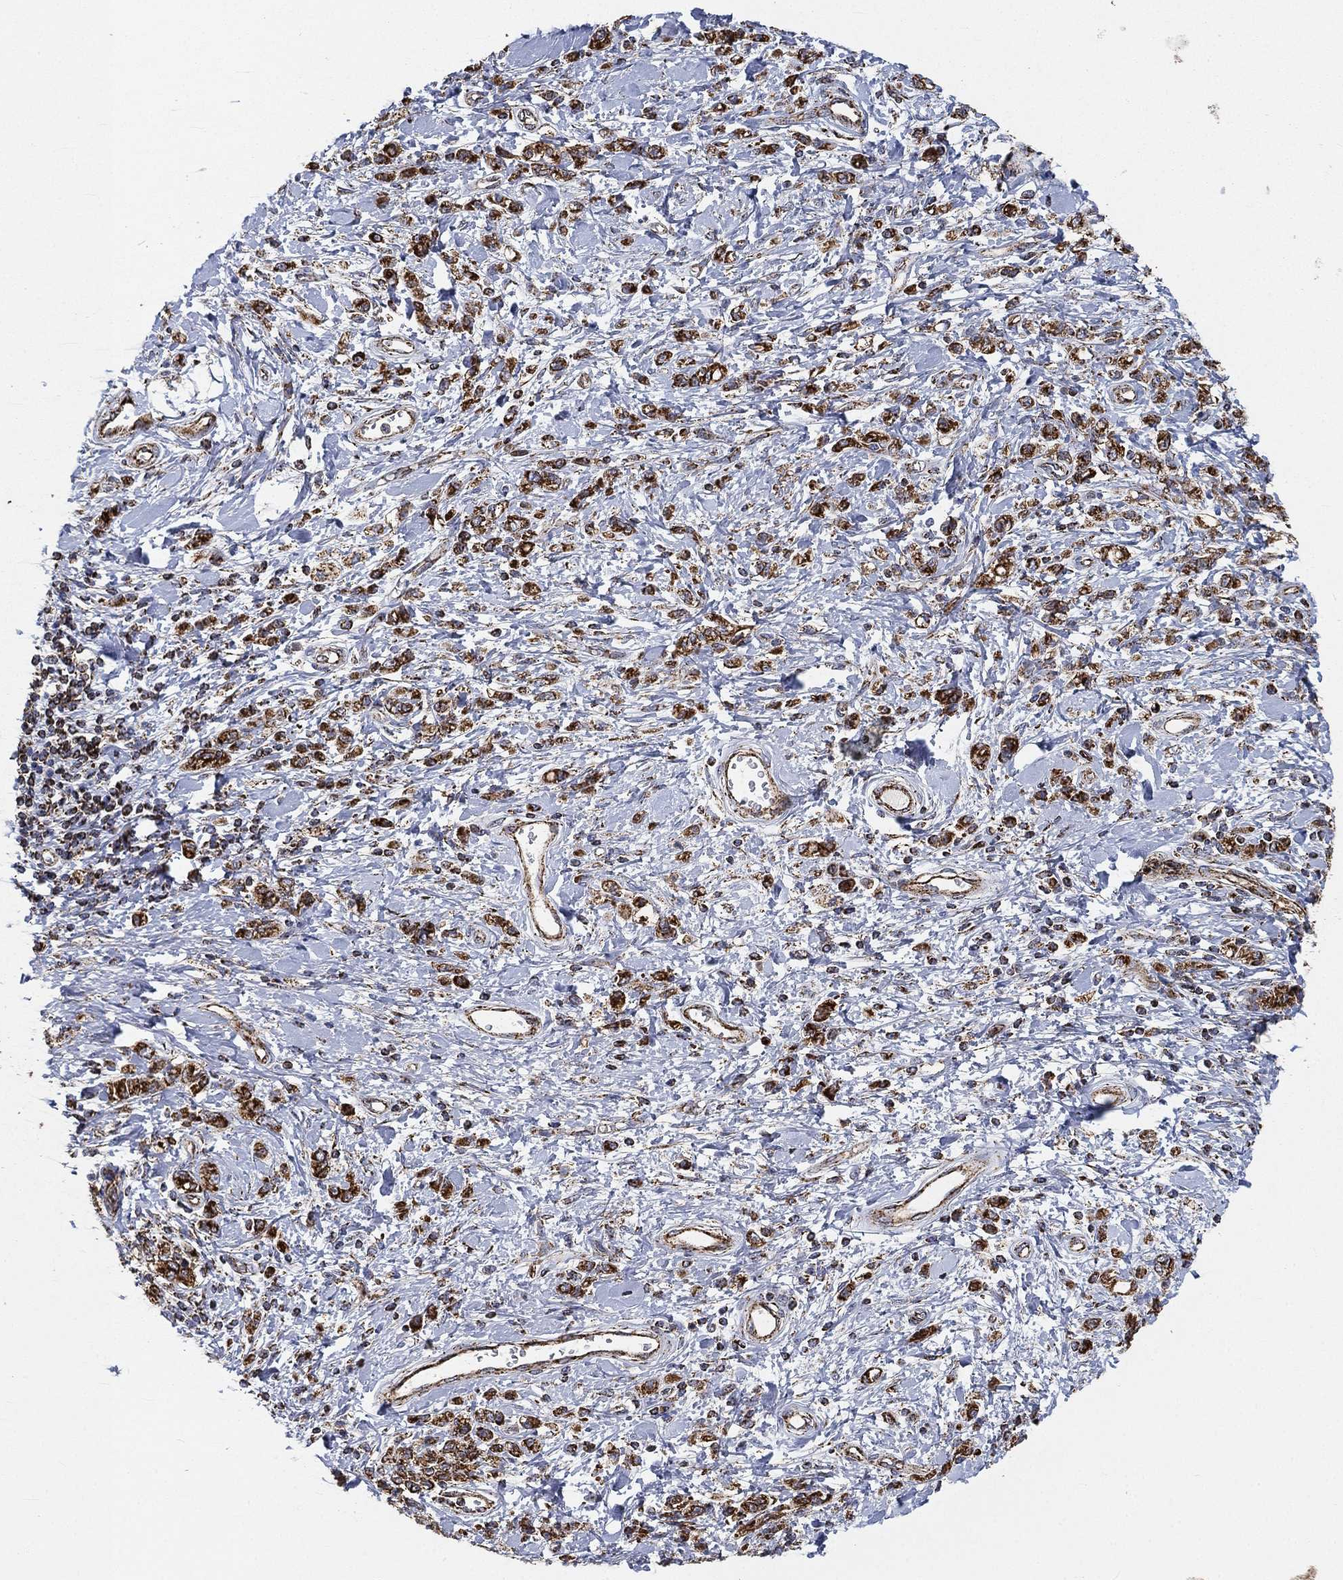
{"staining": {"intensity": "strong", "quantity": ">75%", "location": "cytoplasmic/membranous"}, "tissue": "stomach cancer", "cell_type": "Tumor cells", "image_type": "cancer", "snomed": [{"axis": "morphology", "description": "Adenocarcinoma, NOS"}, {"axis": "topography", "description": "Stomach"}], "caption": "Immunohistochemical staining of human adenocarcinoma (stomach) demonstrates strong cytoplasmic/membranous protein staining in approximately >75% of tumor cells. Using DAB (brown) and hematoxylin (blue) stains, captured at high magnification using brightfield microscopy.", "gene": "SLC38A7", "patient": {"sex": "male", "age": 77}}